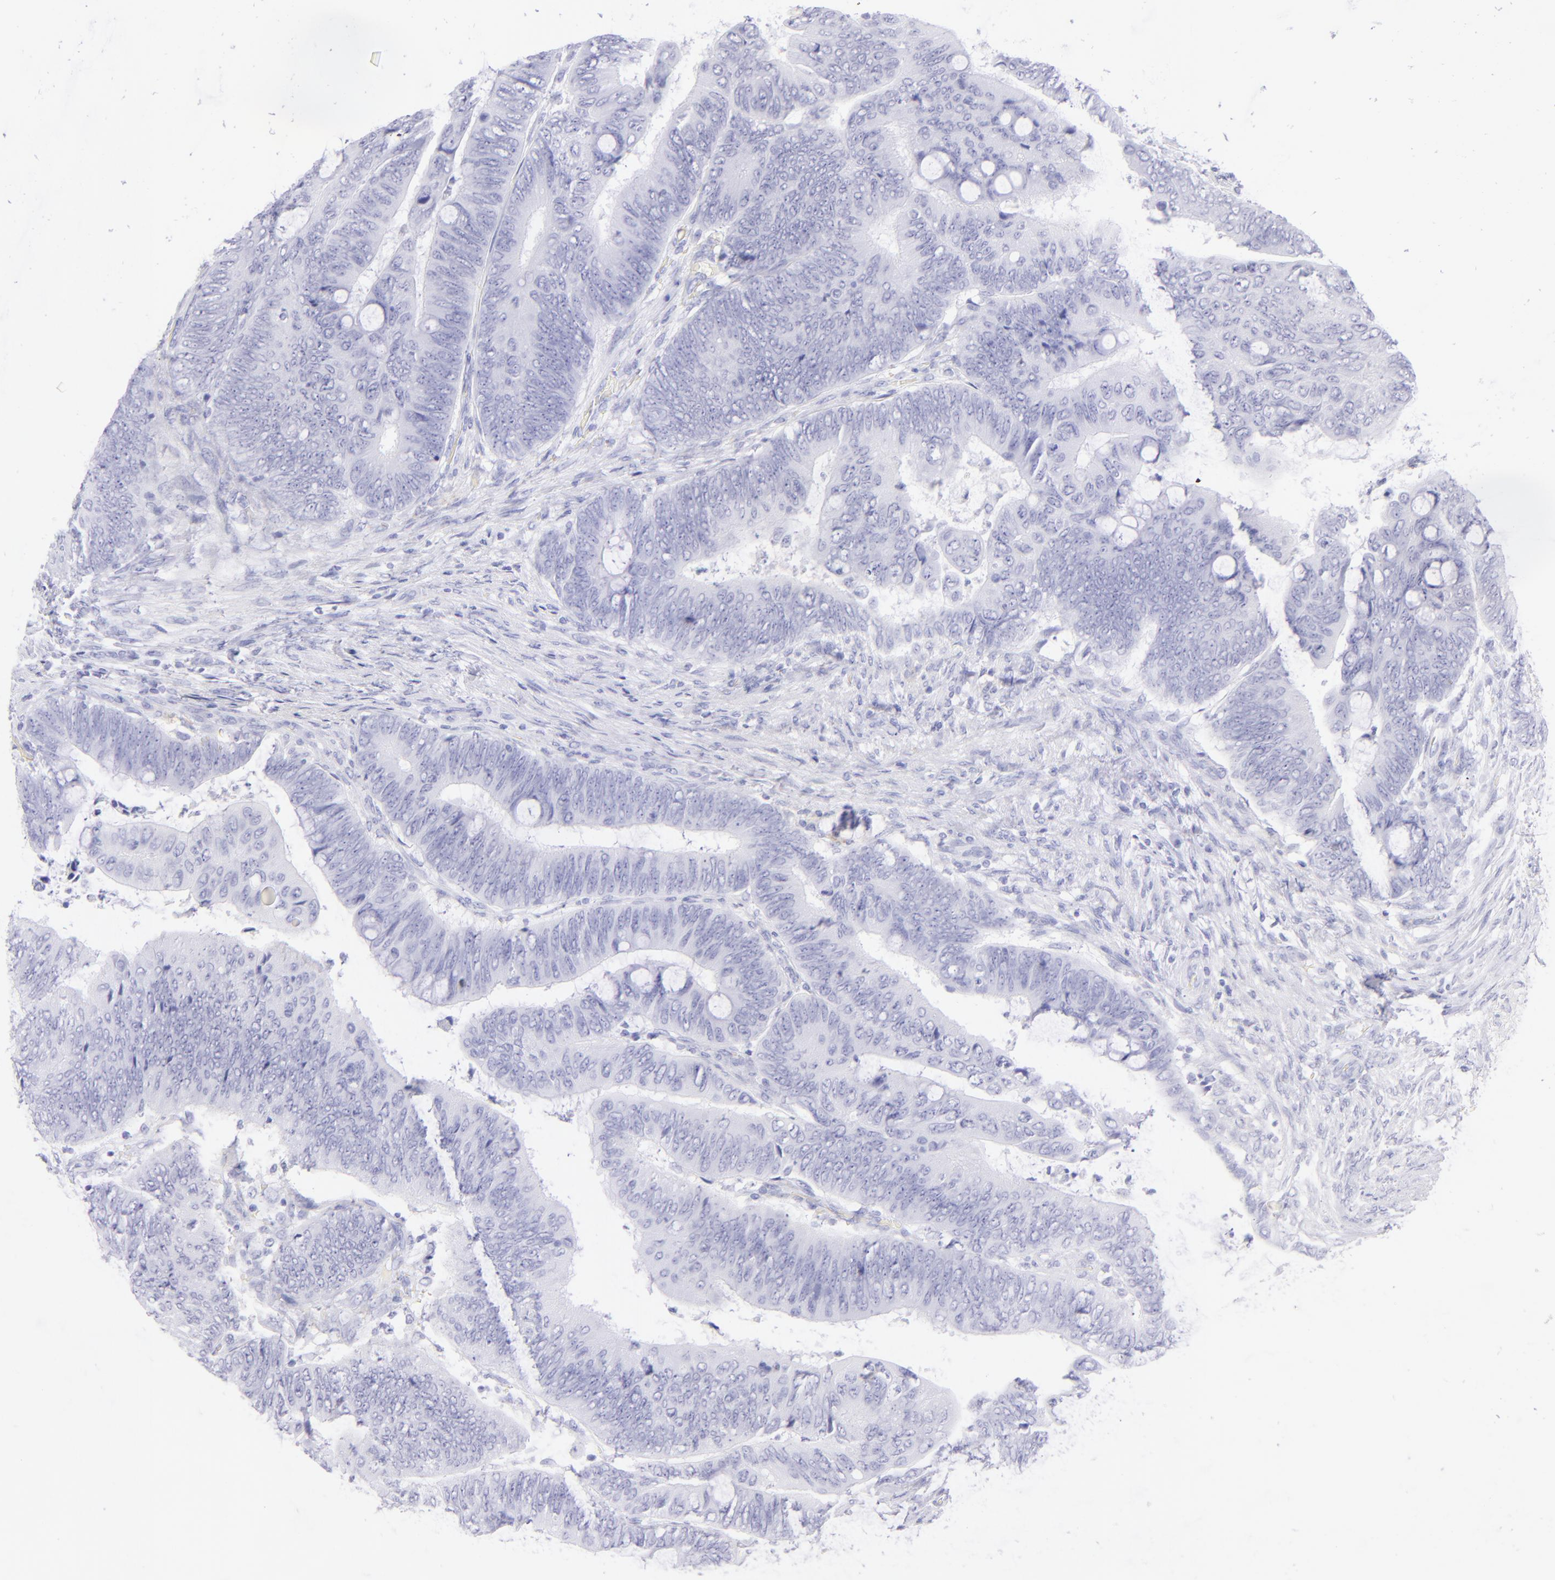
{"staining": {"intensity": "negative", "quantity": "none", "location": "none"}, "tissue": "colorectal cancer", "cell_type": "Tumor cells", "image_type": "cancer", "snomed": [{"axis": "morphology", "description": "Normal tissue, NOS"}, {"axis": "morphology", "description": "Adenocarcinoma, NOS"}, {"axis": "topography", "description": "Rectum"}], "caption": "Image shows no protein positivity in tumor cells of colorectal cancer tissue.", "gene": "CD72", "patient": {"sex": "male", "age": 92}}